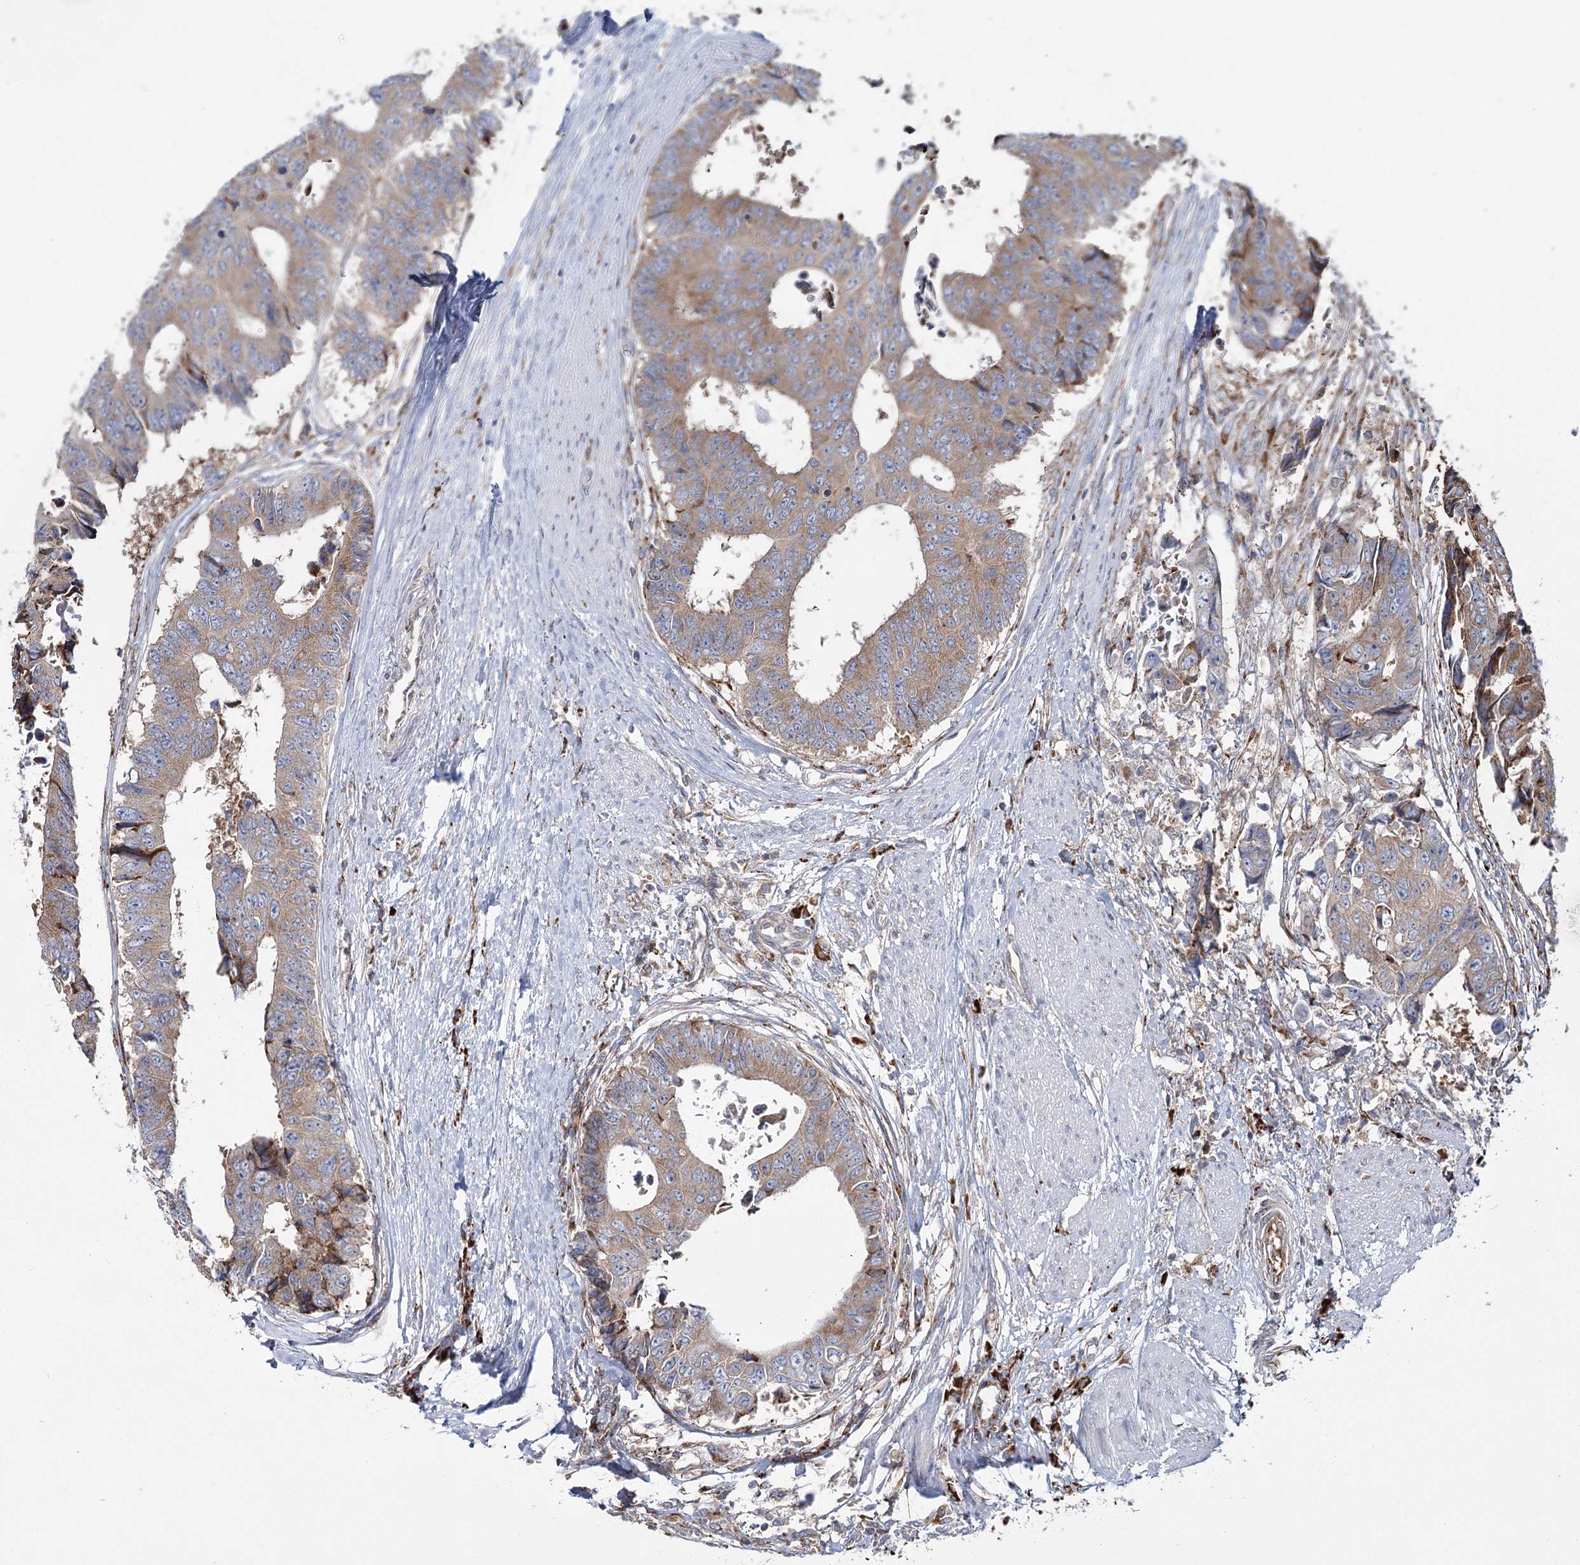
{"staining": {"intensity": "moderate", "quantity": ">75%", "location": "cytoplasmic/membranous"}, "tissue": "colorectal cancer", "cell_type": "Tumor cells", "image_type": "cancer", "snomed": [{"axis": "morphology", "description": "Adenocarcinoma, NOS"}, {"axis": "topography", "description": "Rectum"}], "caption": "Moderate cytoplasmic/membranous staining is identified in approximately >75% of tumor cells in colorectal cancer. (Stains: DAB in brown, nuclei in blue, Microscopy: brightfield microscopy at high magnification).", "gene": "POGLUT1", "patient": {"sex": "male", "age": 84}}